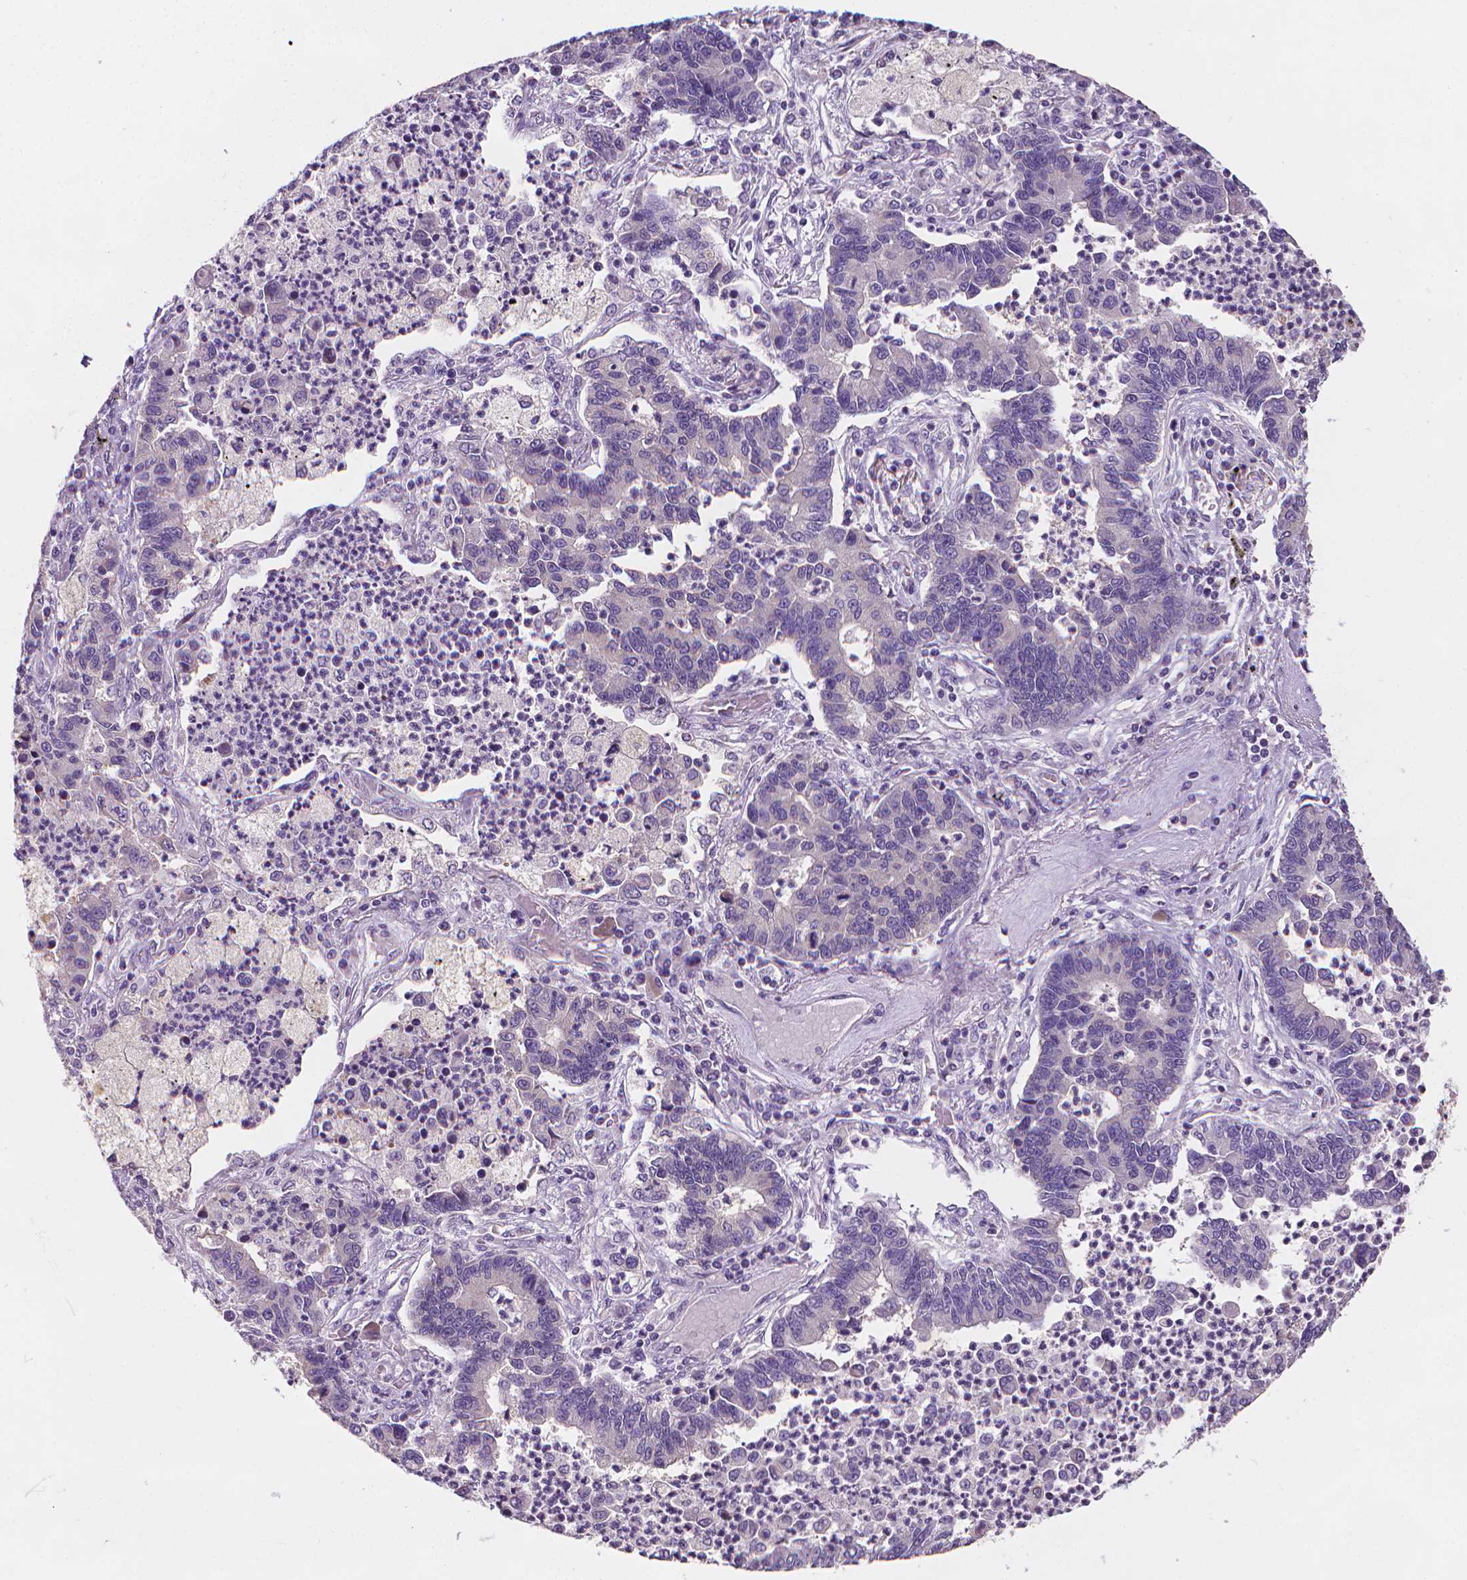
{"staining": {"intensity": "negative", "quantity": "none", "location": "none"}, "tissue": "lung cancer", "cell_type": "Tumor cells", "image_type": "cancer", "snomed": [{"axis": "morphology", "description": "Adenocarcinoma, NOS"}, {"axis": "topography", "description": "Lung"}], "caption": "Micrograph shows no protein expression in tumor cells of lung cancer tissue.", "gene": "FASN", "patient": {"sex": "female", "age": 57}}